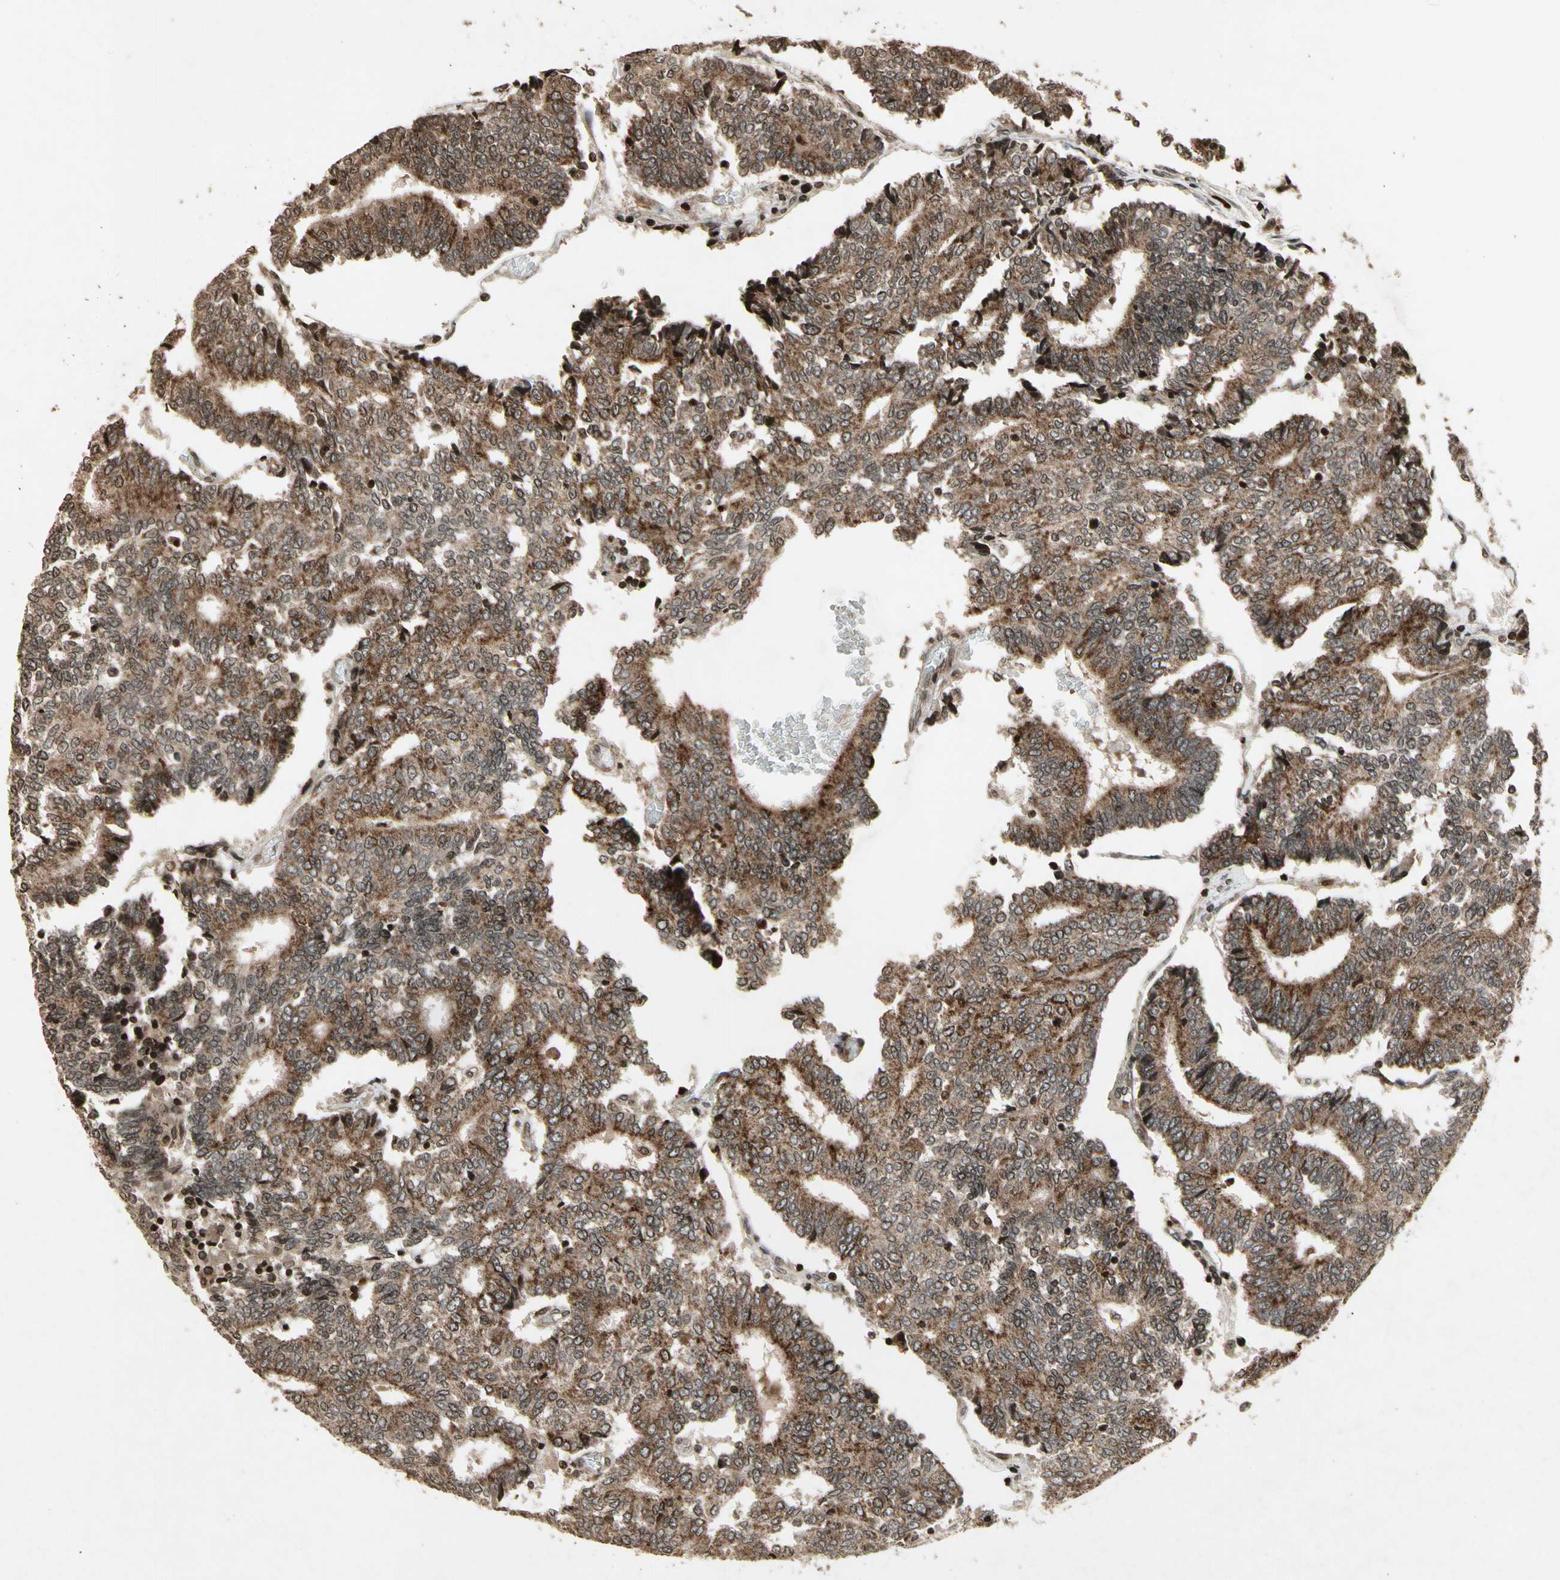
{"staining": {"intensity": "strong", "quantity": ">75%", "location": "cytoplasmic/membranous"}, "tissue": "prostate cancer", "cell_type": "Tumor cells", "image_type": "cancer", "snomed": [{"axis": "morphology", "description": "Adenocarcinoma, High grade"}, {"axis": "topography", "description": "Prostate"}], "caption": "This micrograph demonstrates IHC staining of high-grade adenocarcinoma (prostate), with high strong cytoplasmic/membranous positivity in about >75% of tumor cells.", "gene": "GLRX", "patient": {"sex": "male", "age": 55}}